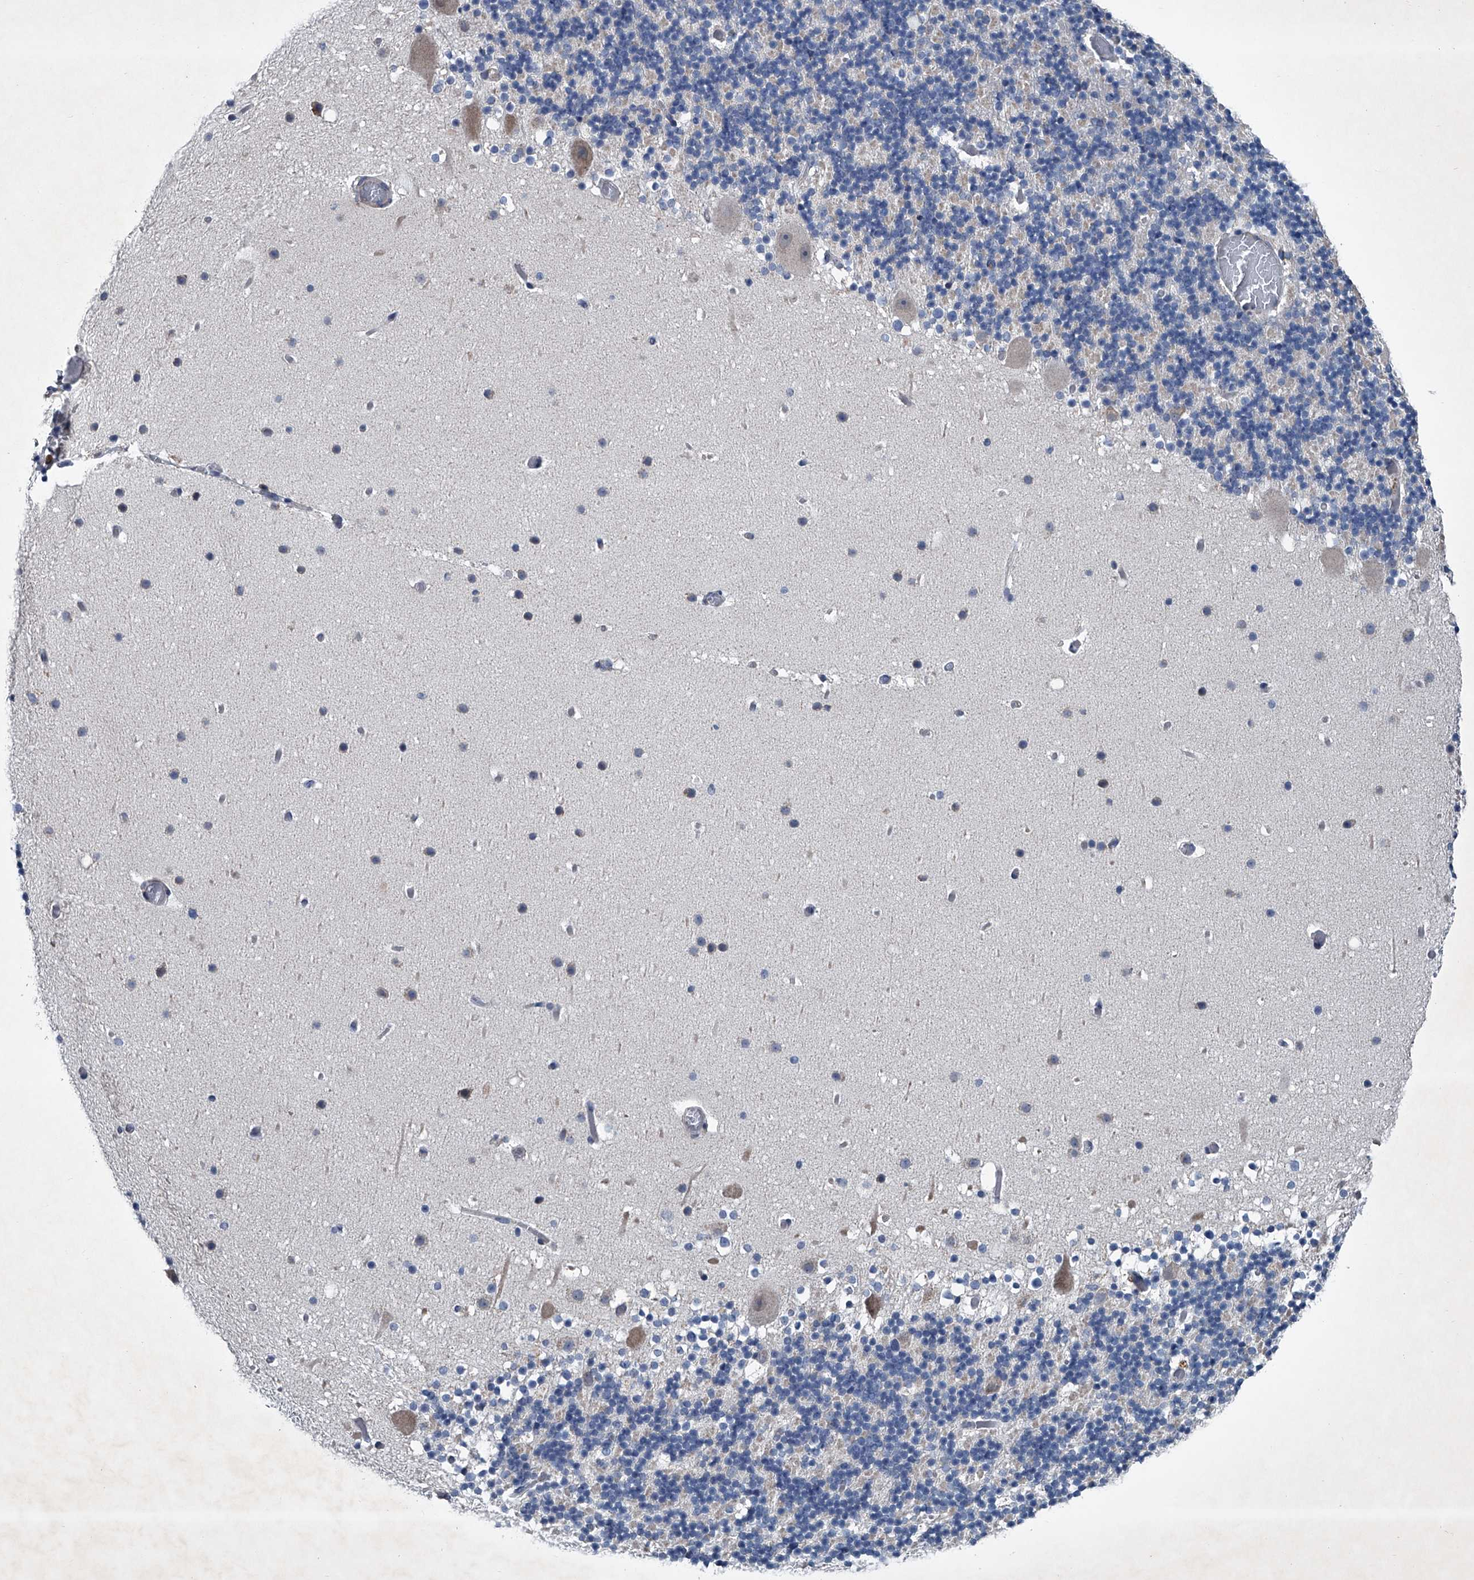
{"staining": {"intensity": "negative", "quantity": "none", "location": "none"}, "tissue": "cerebellum", "cell_type": "Cells in granular layer", "image_type": "normal", "snomed": [{"axis": "morphology", "description": "Normal tissue, NOS"}, {"axis": "topography", "description": "Cerebellum"}], "caption": "An image of human cerebellum is negative for staining in cells in granular layer. Nuclei are stained in blue.", "gene": "ABCG1", "patient": {"sex": "male", "age": 57}}